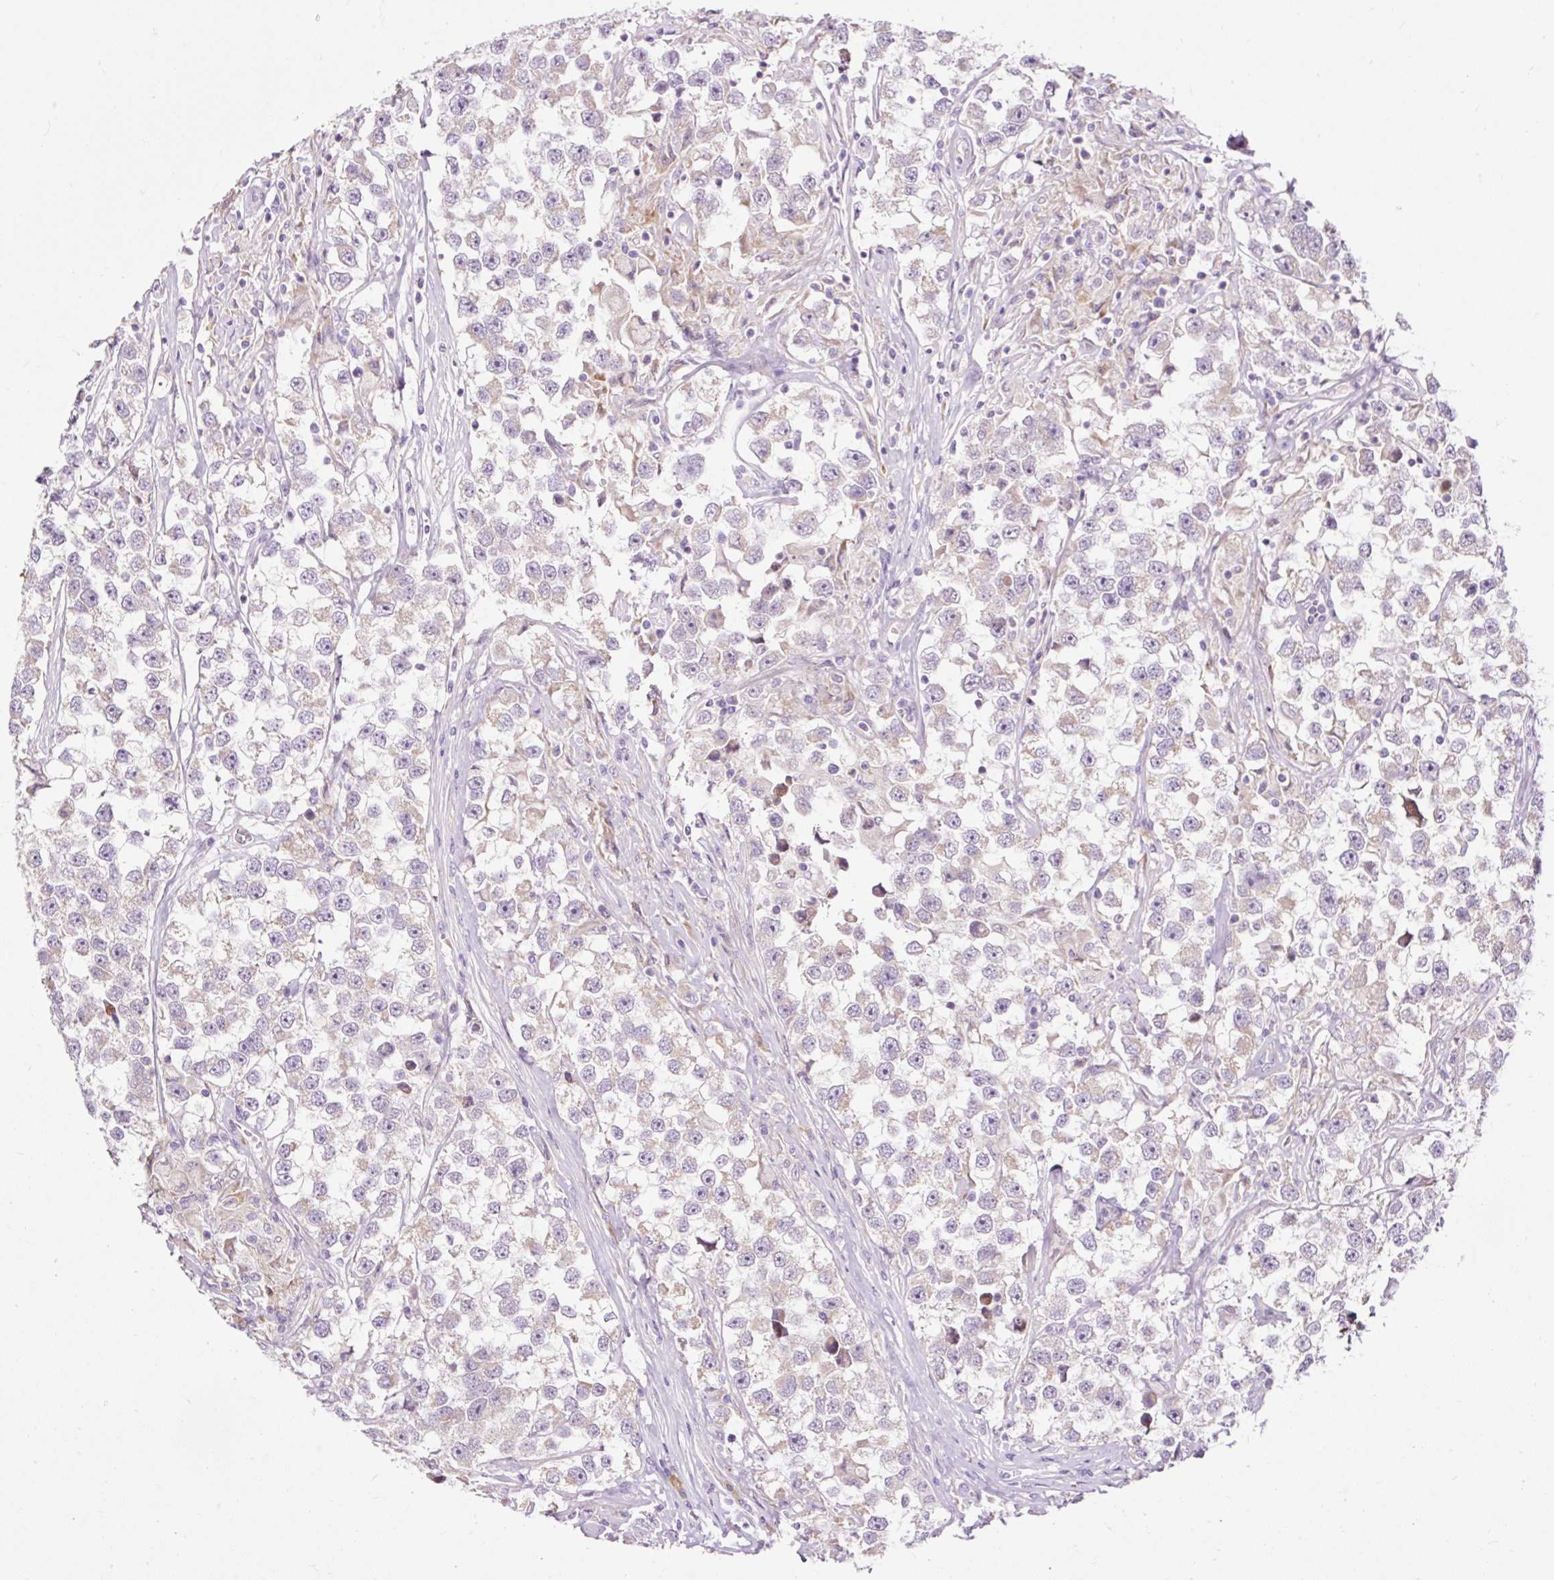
{"staining": {"intensity": "weak", "quantity": "25%-75%", "location": "cytoplasmic/membranous"}, "tissue": "testis cancer", "cell_type": "Tumor cells", "image_type": "cancer", "snomed": [{"axis": "morphology", "description": "Seminoma, NOS"}, {"axis": "topography", "description": "Testis"}], "caption": "A photomicrograph showing weak cytoplasmic/membranous expression in approximately 25%-75% of tumor cells in testis cancer (seminoma), as visualized by brown immunohistochemical staining.", "gene": "FMC1", "patient": {"sex": "male", "age": 46}}